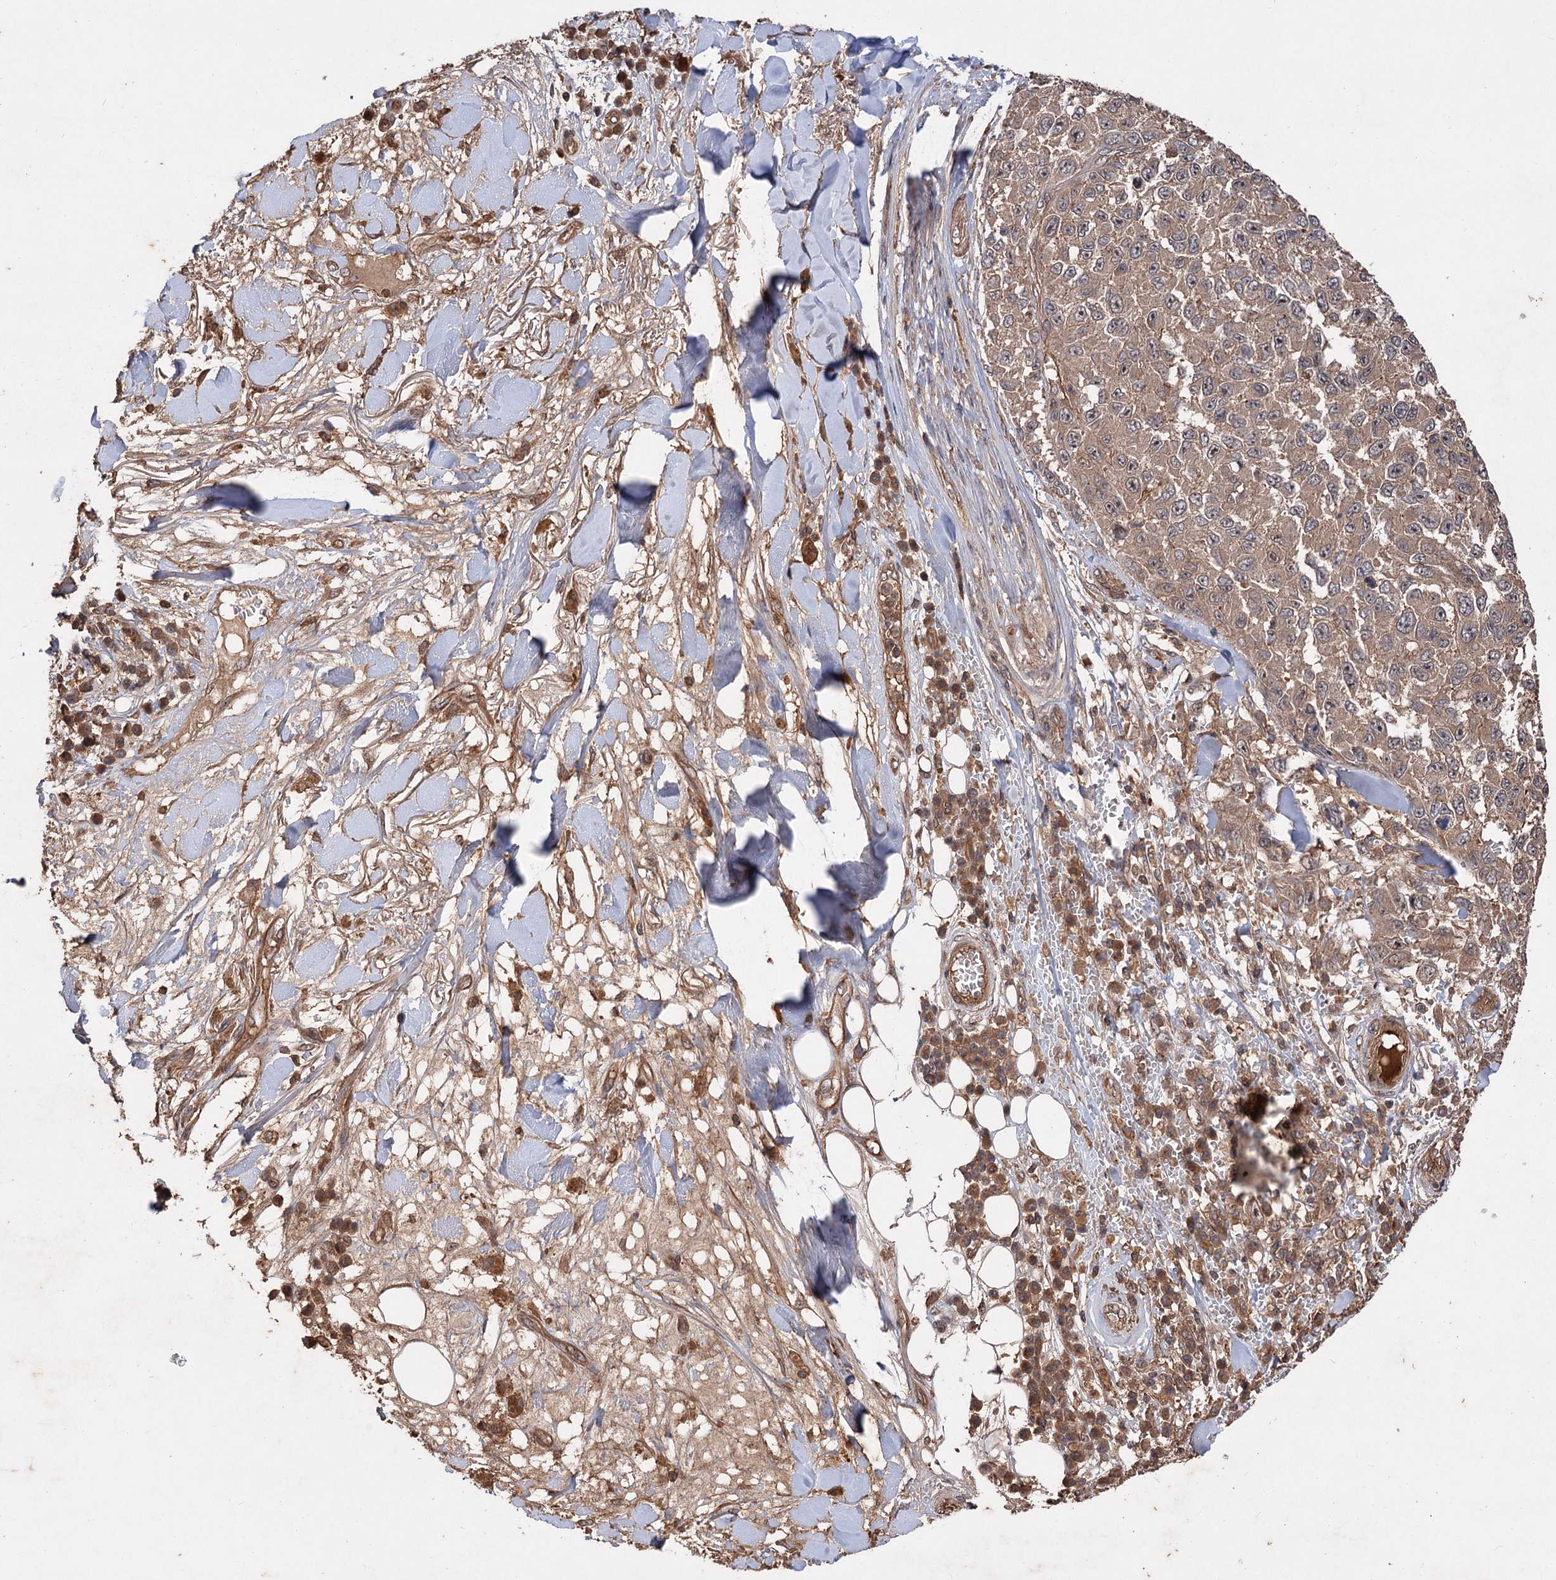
{"staining": {"intensity": "moderate", "quantity": ">75%", "location": "cytoplasmic/membranous"}, "tissue": "melanoma", "cell_type": "Tumor cells", "image_type": "cancer", "snomed": [{"axis": "morphology", "description": "Normal tissue, NOS"}, {"axis": "morphology", "description": "Malignant melanoma, NOS"}, {"axis": "topography", "description": "Skin"}], "caption": "Protein staining of malignant melanoma tissue shows moderate cytoplasmic/membranous positivity in about >75% of tumor cells.", "gene": "ADK", "patient": {"sex": "female", "age": 96}}